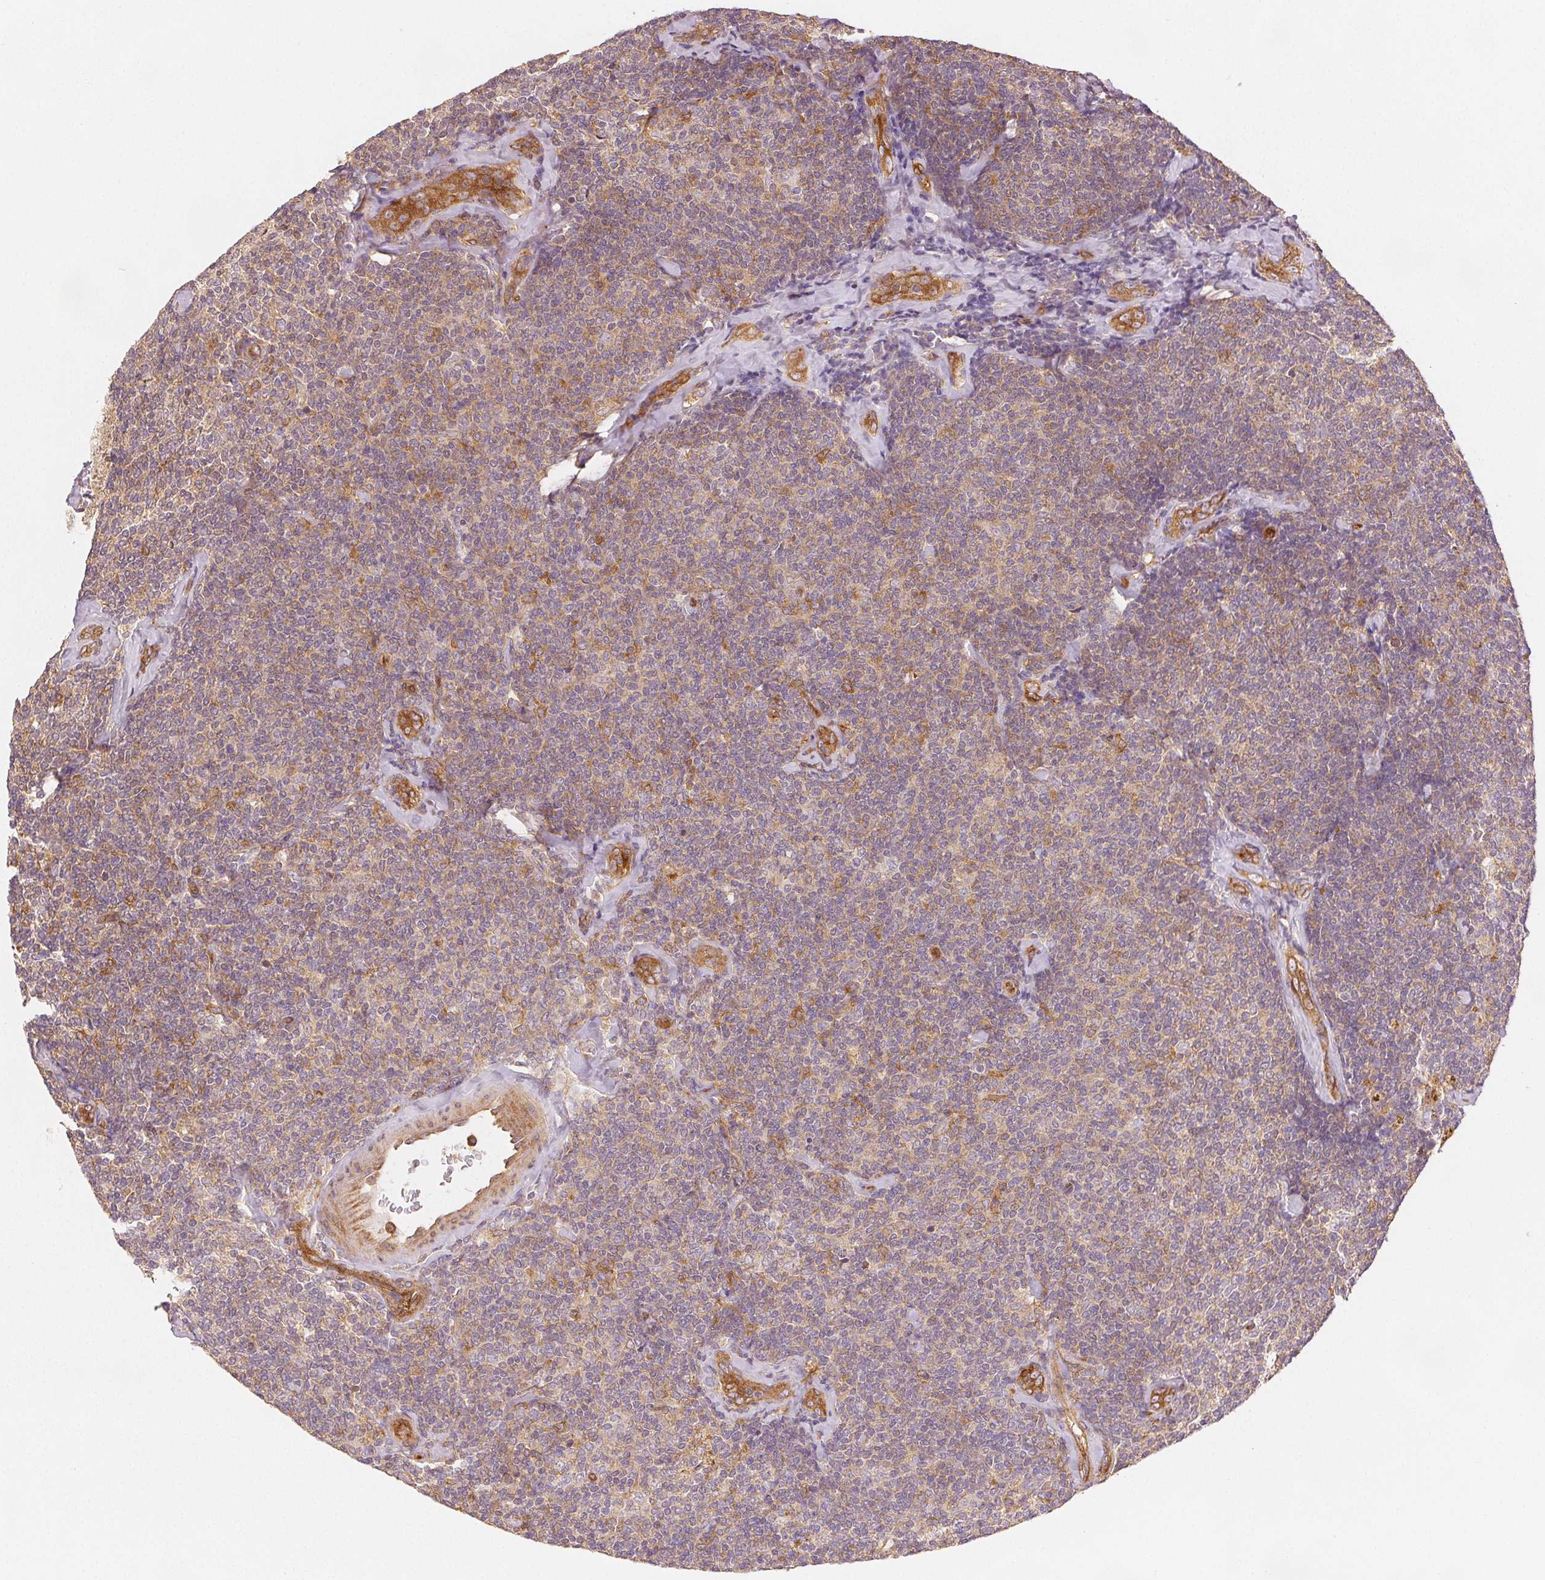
{"staining": {"intensity": "negative", "quantity": "none", "location": "none"}, "tissue": "lymphoma", "cell_type": "Tumor cells", "image_type": "cancer", "snomed": [{"axis": "morphology", "description": "Malignant lymphoma, non-Hodgkin's type, Low grade"}, {"axis": "topography", "description": "Lymph node"}], "caption": "The micrograph shows no significant expression in tumor cells of malignant lymphoma, non-Hodgkin's type (low-grade). (DAB (3,3'-diaminobenzidine) IHC visualized using brightfield microscopy, high magnification).", "gene": "DIAPH2", "patient": {"sex": "female", "age": 56}}